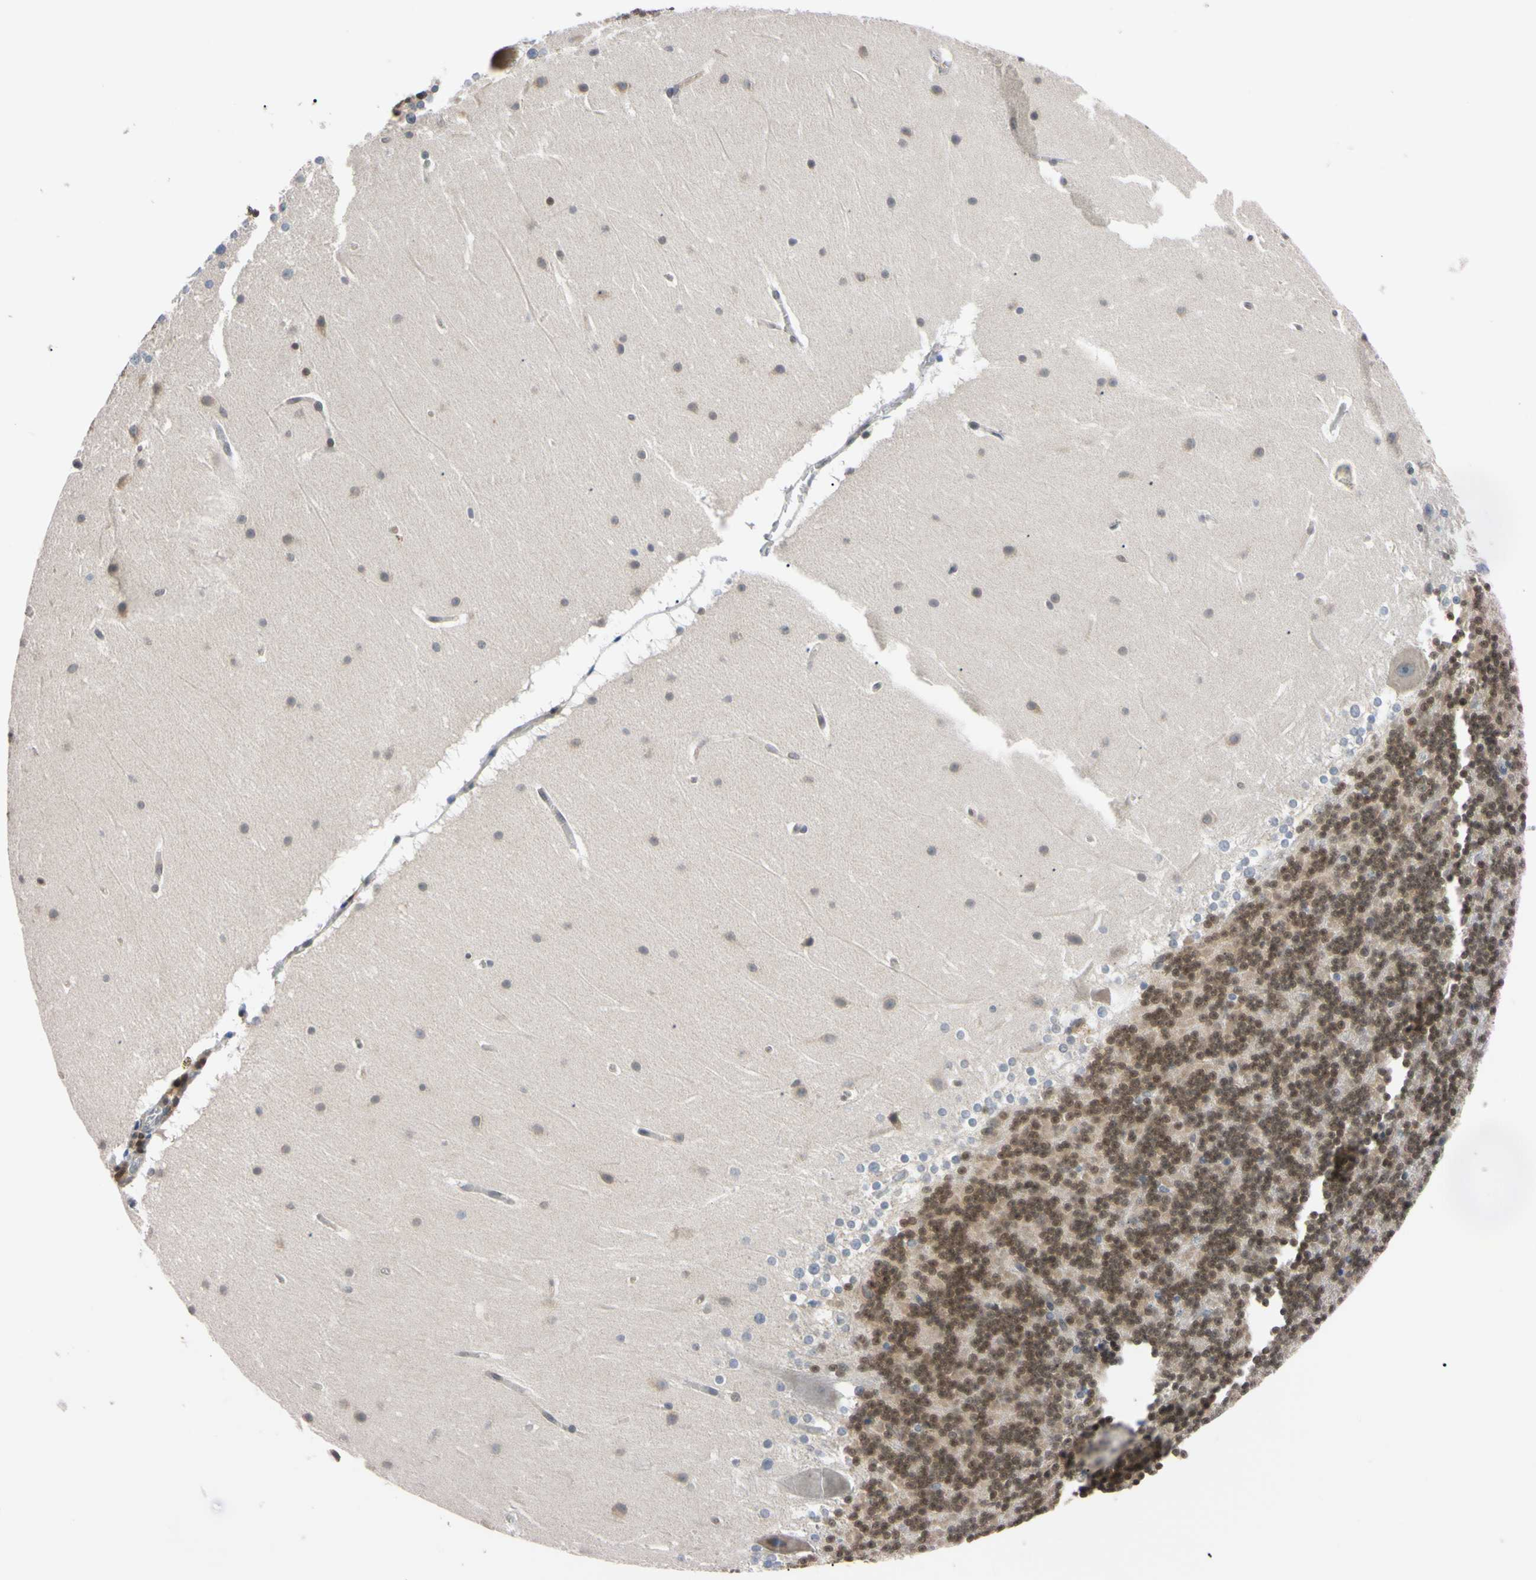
{"staining": {"intensity": "weak", "quantity": ">75%", "location": "nuclear"}, "tissue": "cerebellum", "cell_type": "Cells in granular layer", "image_type": "normal", "snomed": [{"axis": "morphology", "description": "Normal tissue, NOS"}, {"axis": "topography", "description": "Cerebellum"}], "caption": "A histopathology image of human cerebellum stained for a protein demonstrates weak nuclear brown staining in cells in granular layer.", "gene": "UBE2I", "patient": {"sex": "female", "age": 19}}